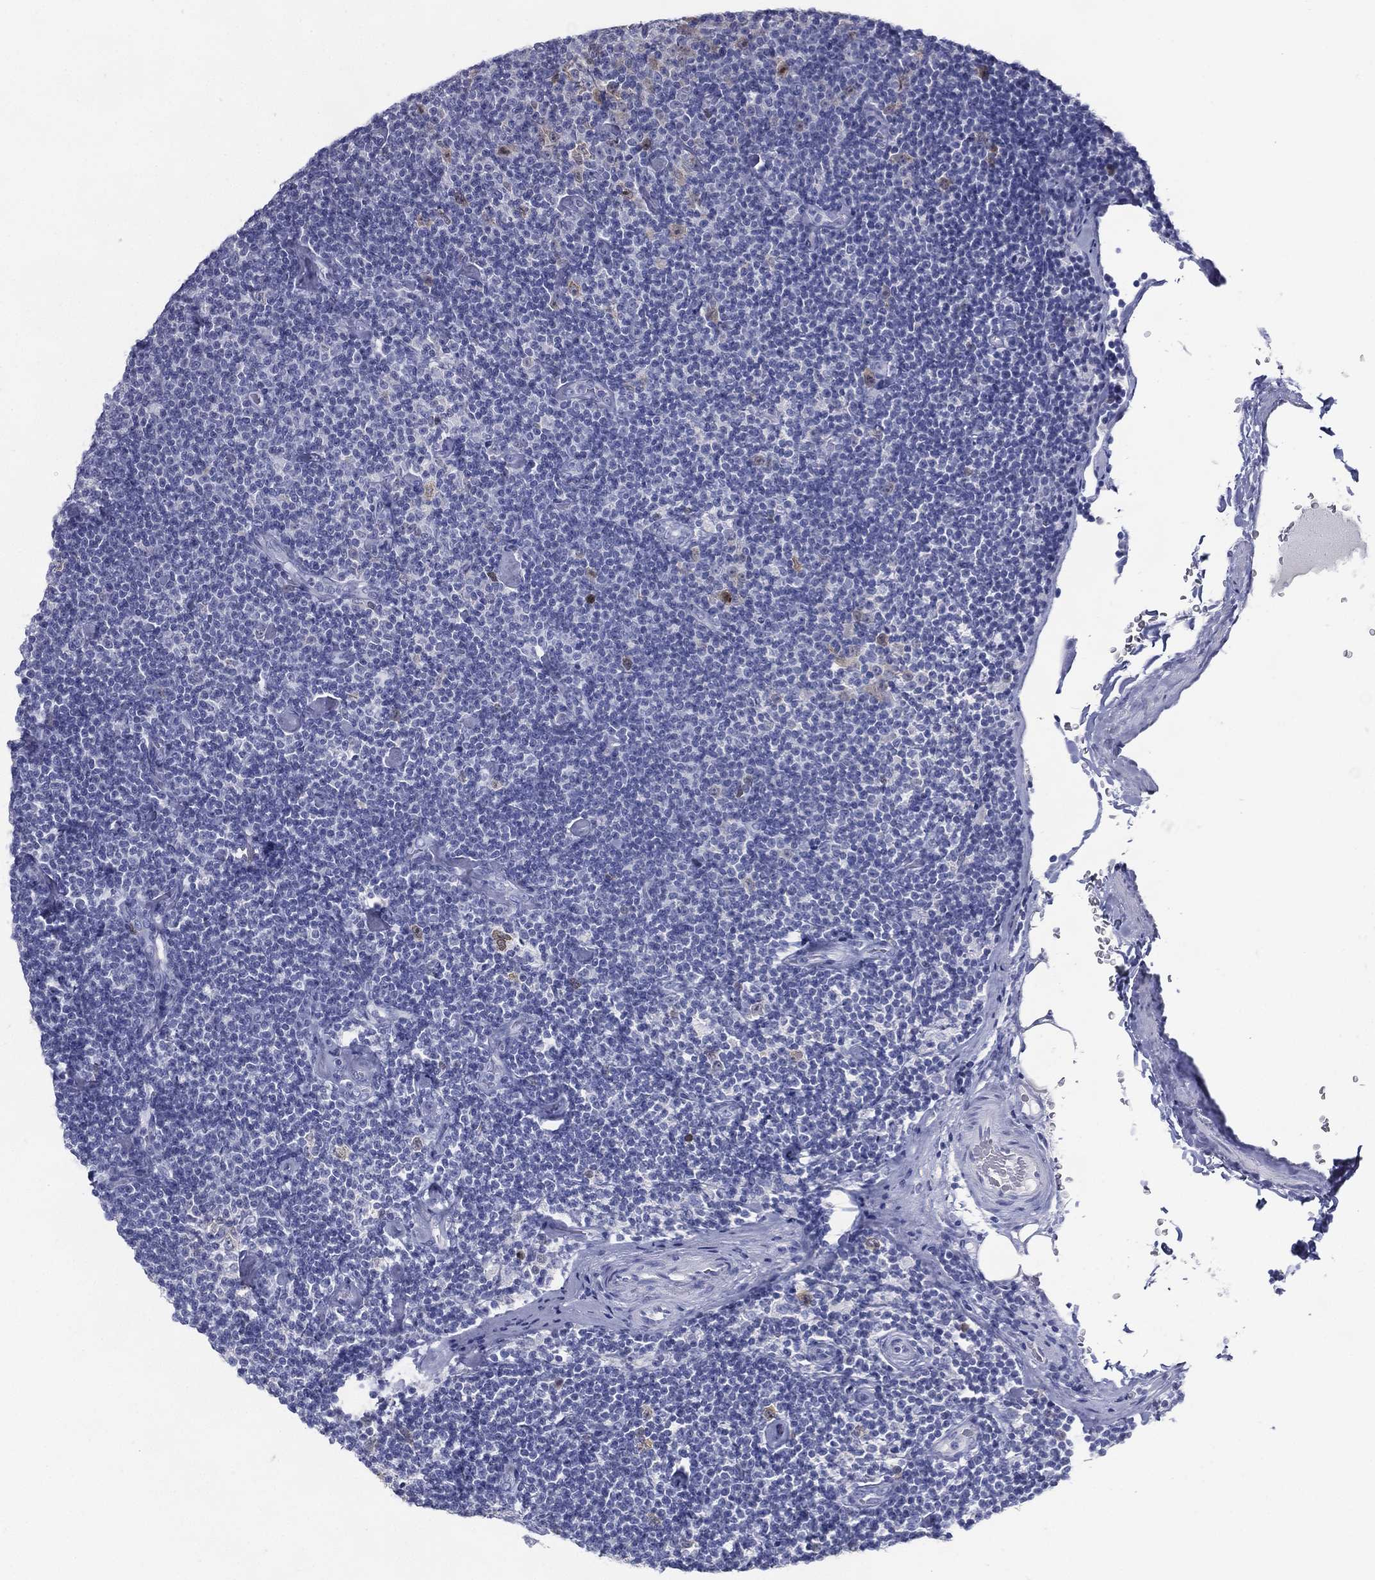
{"staining": {"intensity": "negative", "quantity": "none", "location": "none"}, "tissue": "lymphoma", "cell_type": "Tumor cells", "image_type": "cancer", "snomed": [{"axis": "morphology", "description": "Malignant lymphoma, non-Hodgkin's type, Low grade"}, {"axis": "topography", "description": "Lymph node"}], "caption": "An IHC micrograph of malignant lymphoma, non-Hodgkin's type (low-grade) is shown. There is no staining in tumor cells of malignant lymphoma, non-Hodgkin's type (low-grade).", "gene": "KIF2C", "patient": {"sex": "male", "age": 81}}